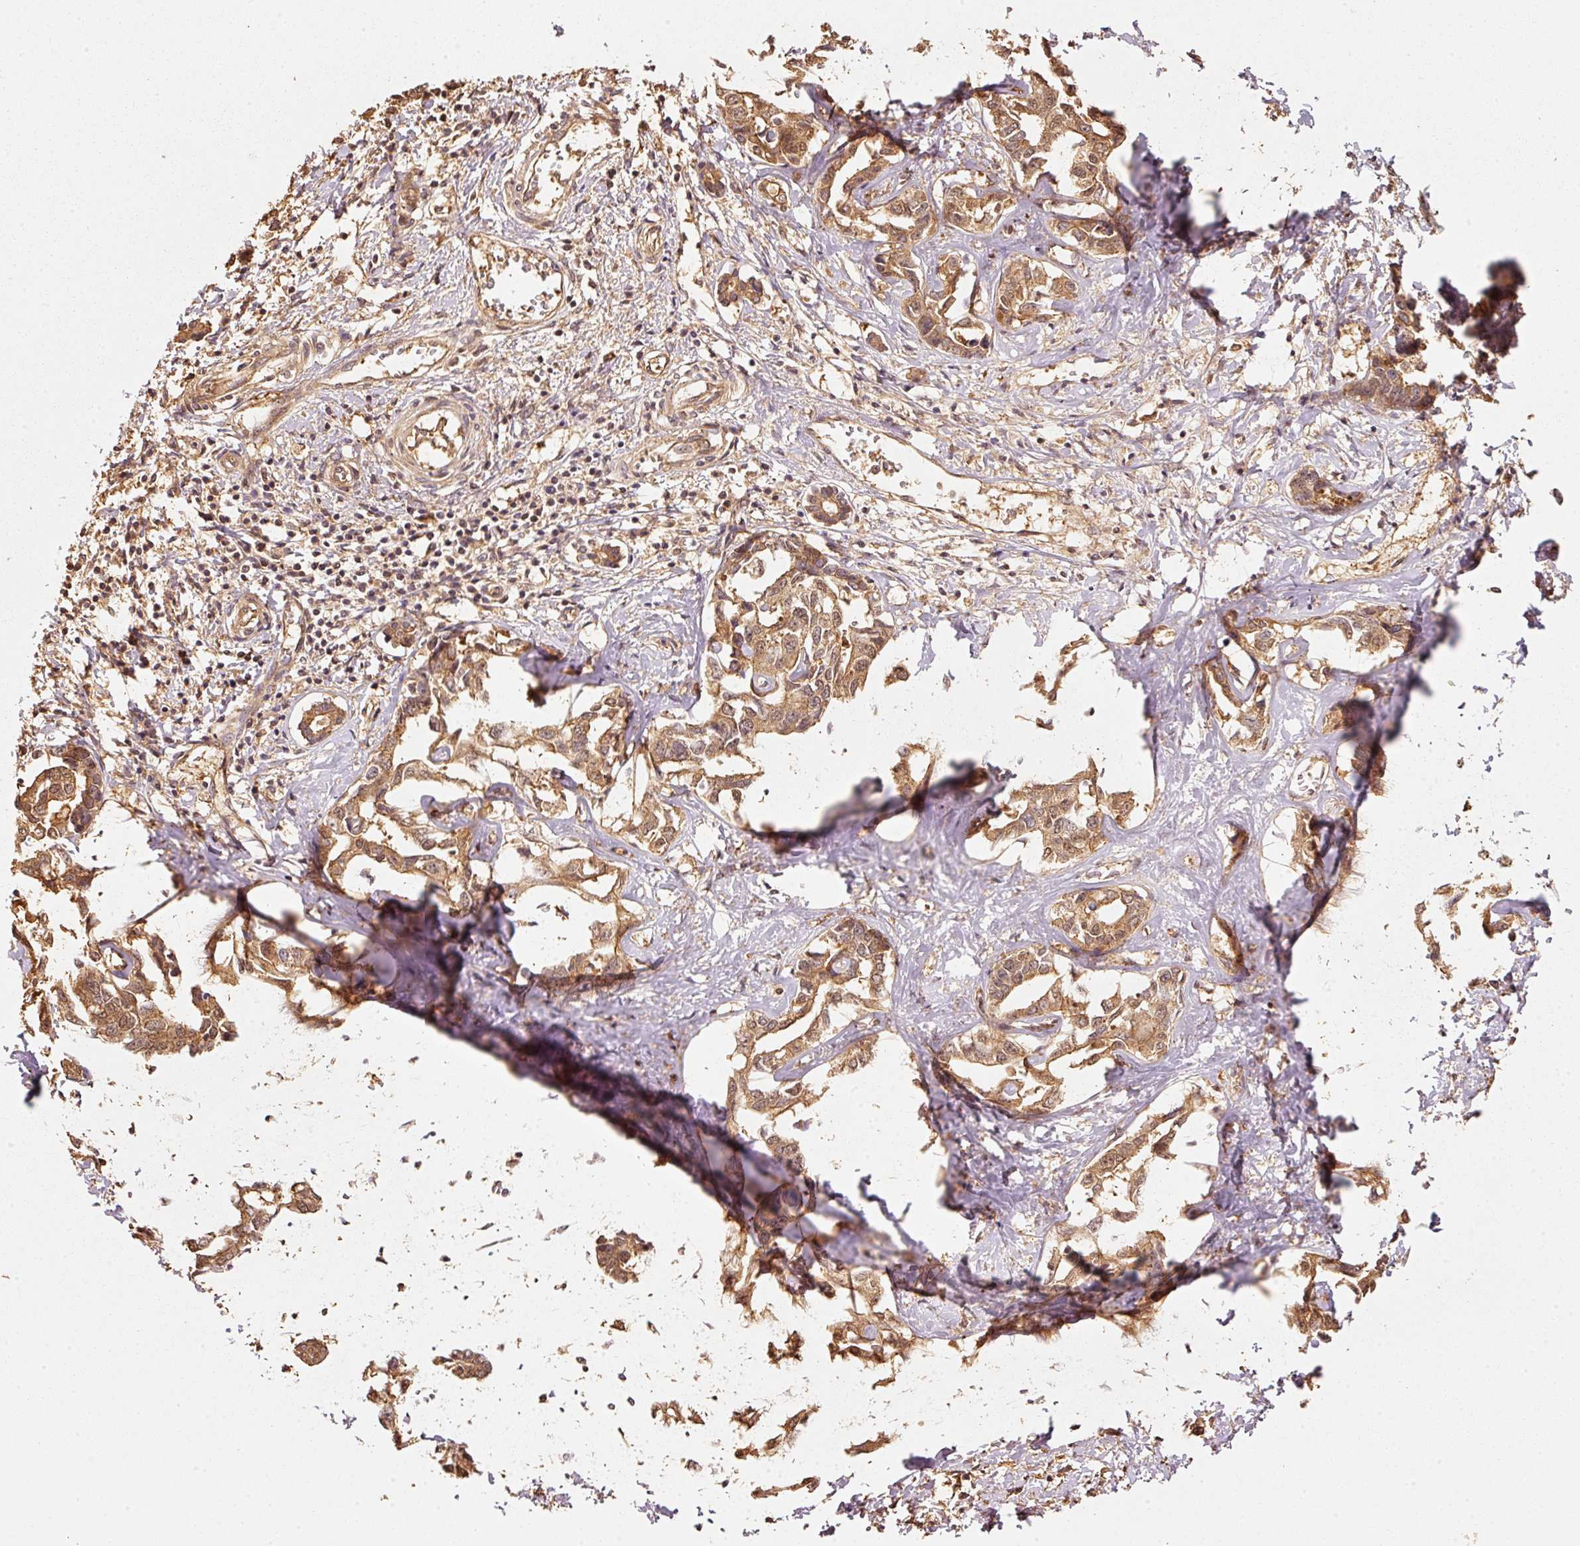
{"staining": {"intensity": "moderate", "quantity": ">75%", "location": "cytoplasmic/membranous,nuclear"}, "tissue": "liver cancer", "cell_type": "Tumor cells", "image_type": "cancer", "snomed": [{"axis": "morphology", "description": "Cholangiocarcinoma"}, {"axis": "topography", "description": "Liver"}], "caption": "A high-resolution micrograph shows immunohistochemistry staining of cholangiocarcinoma (liver), which exhibits moderate cytoplasmic/membranous and nuclear positivity in about >75% of tumor cells.", "gene": "STAU1", "patient": {"sex": "male", "age": 59}}